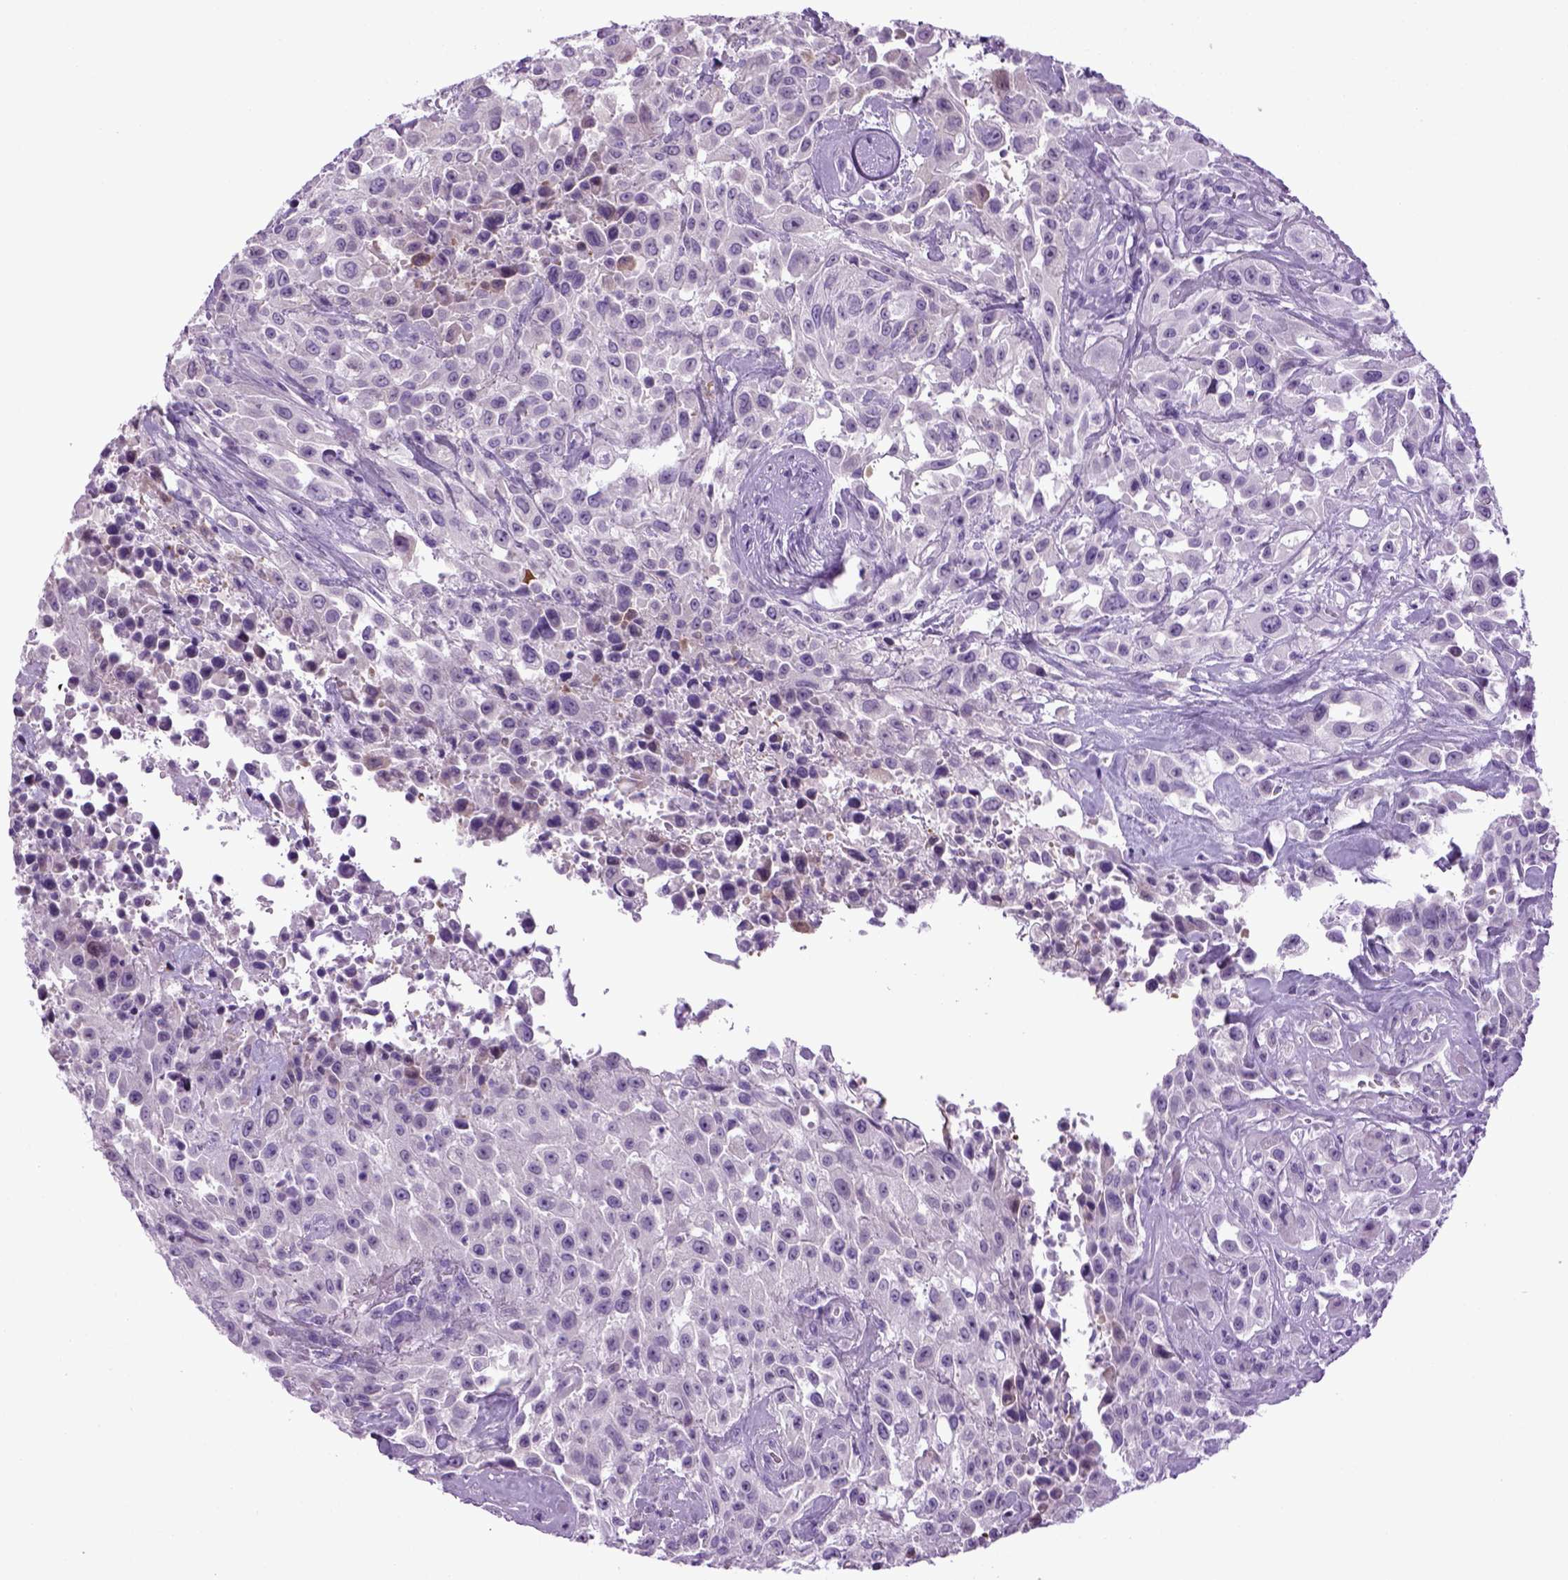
{"staining": {"intensity": "negative", "quantity": "none", "location": "none"}, "tissue": "urothelial cancer", "cell_type": "Tumor cells", "image_type": "cancer", "snomed": [{"axis": "morphology", "description": "Urothelial carcinoma, High grade"}, {"axis": "topography", "description": "Urinary bladder"}], "caption": "IHC of urothelial cancer reveals no staining in tumor cells. (DAB IHC, high magnification).", "gene": "HMCN2", "patient": {"sex": "male", "age": 79}}